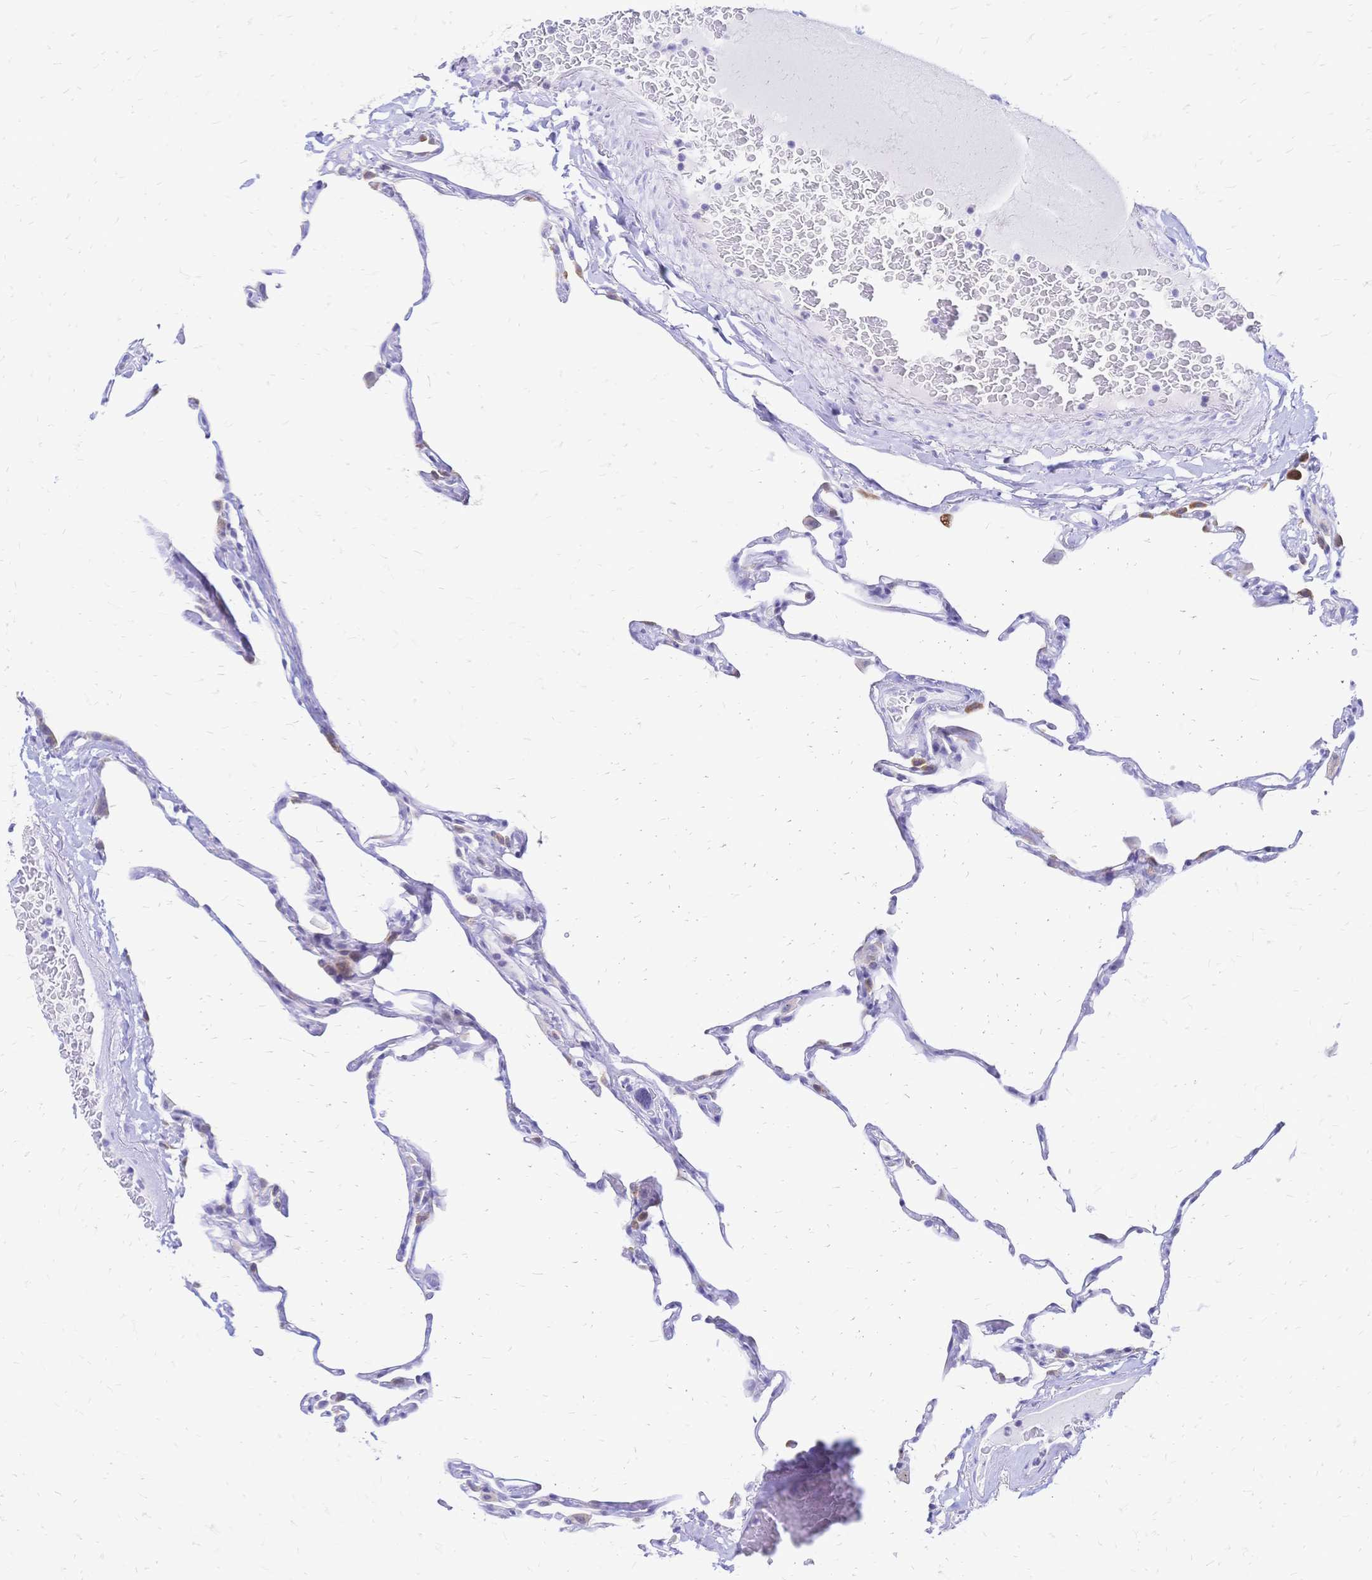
{"staining": {"intensity": "negative", "quantity": "none", "location": "none"}, "tissue": "lung", "cell_type": "Alveolar cells", "image_type": "normal", "snomed": [{"axis": "morphology", "description": "Normal tissue, NOS"}, {"axis": "topography", "description": "Lung"}], "caption": "Protein analysis of normal lung exhibits no significant positivity in alveolar cells. (DAB (3,3'-diaminobenzidine) IHC, high magnification).", "gene": "GRB7", "patient": {"sex": "male", "age": 65}}